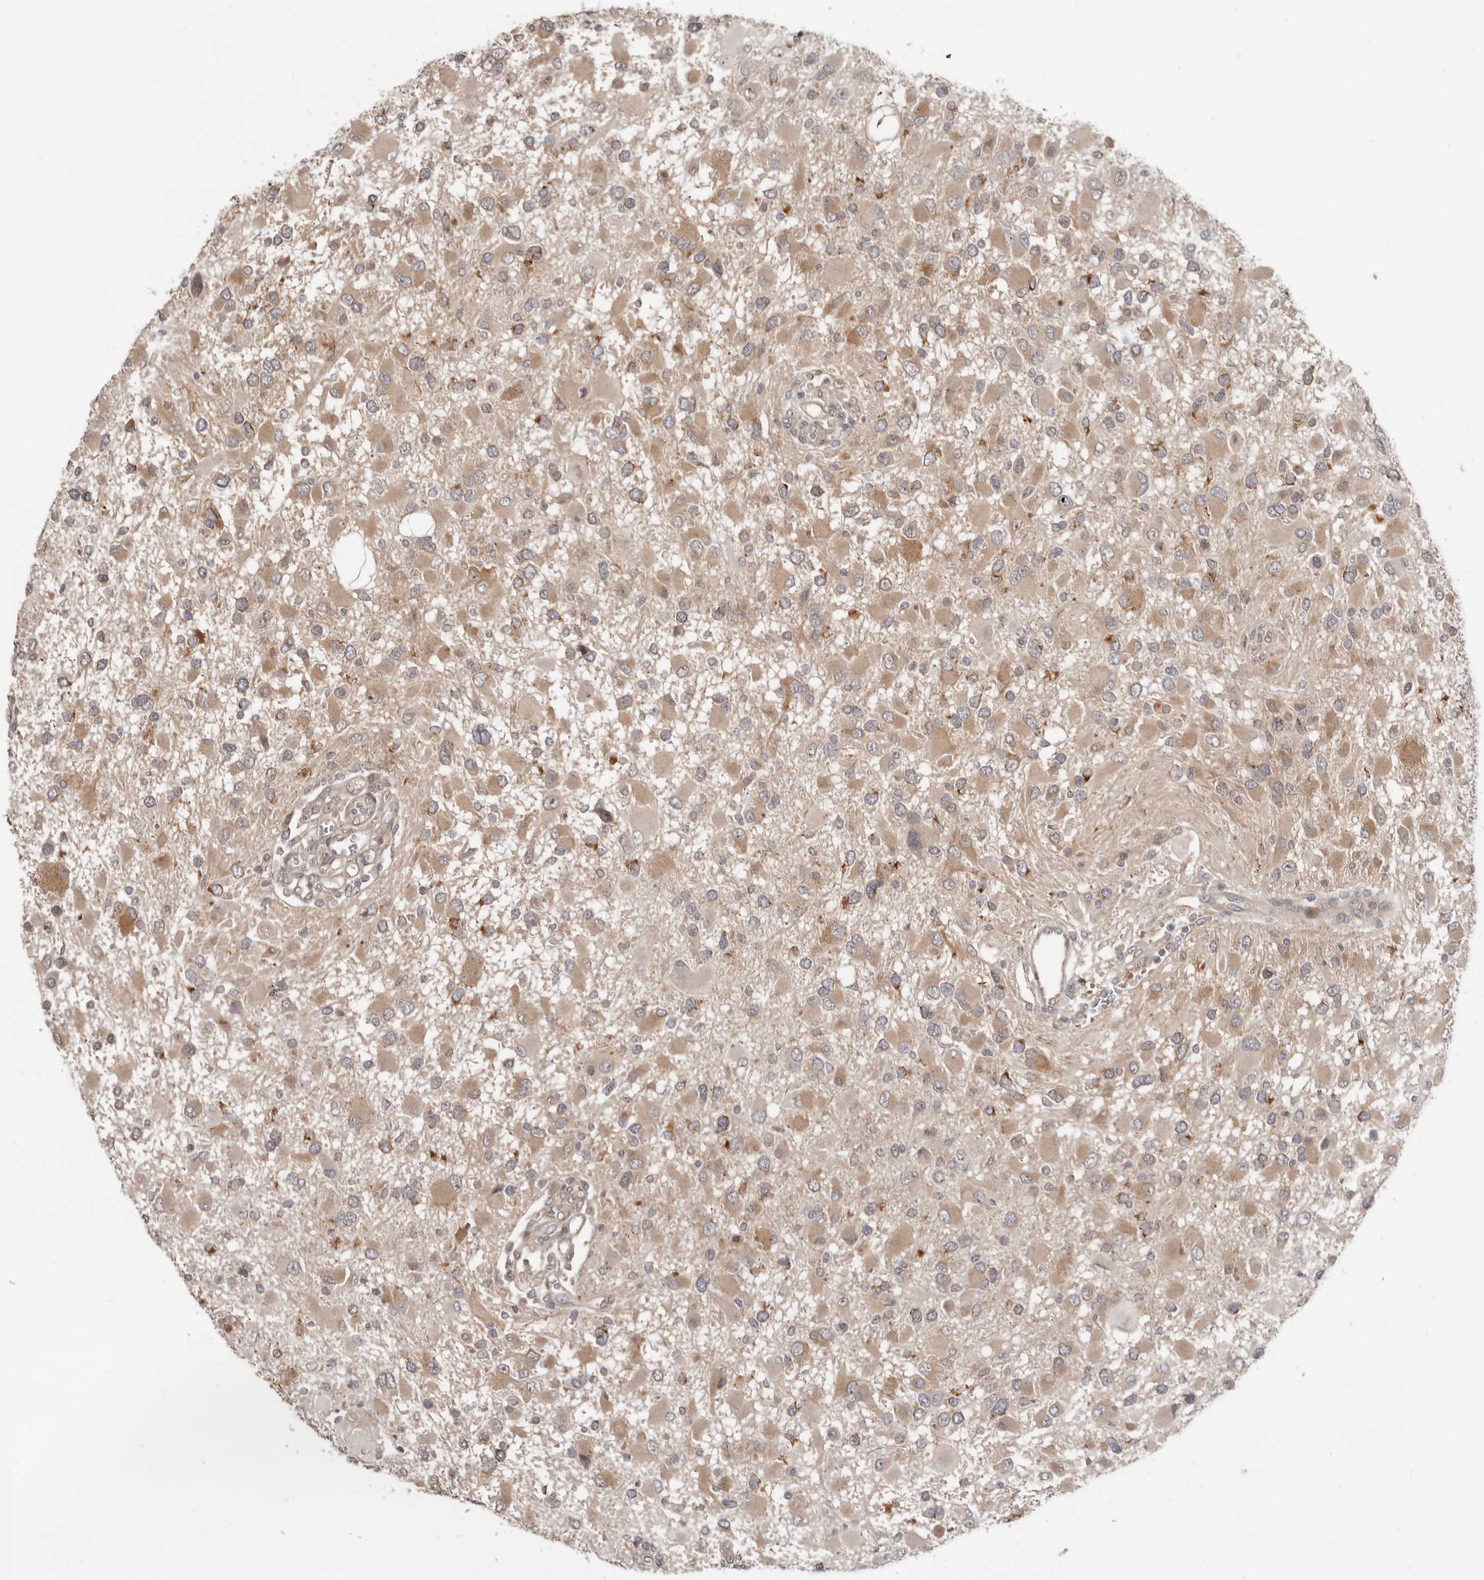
{"staining": {"intensity": "weak", "quantity": ">75%", "location": "cytoplasmic/membranous"}, "tissue": "glioma", "cell_type": "Tumor cells", "image_type": "cancer", "snomed": [{"axis": "morphology", "description": "Glioma, malignant, High grade"}, {"axis": "topography", "description": "Brain"}], "caption": "Immunohistochemistry of human malignant glioma (high-grade) demonstrates low levels of weak cytoplasmic/membranous staining in approximately >75% of tumor cells. (Stains: DAB (3,3'-diaminobenzidine) in brown, nuclei in blue, Microscopy: brightfield microscopy at high magnification).", "gene": "BAD", "patient": {"sex": "male", "age": 53}}